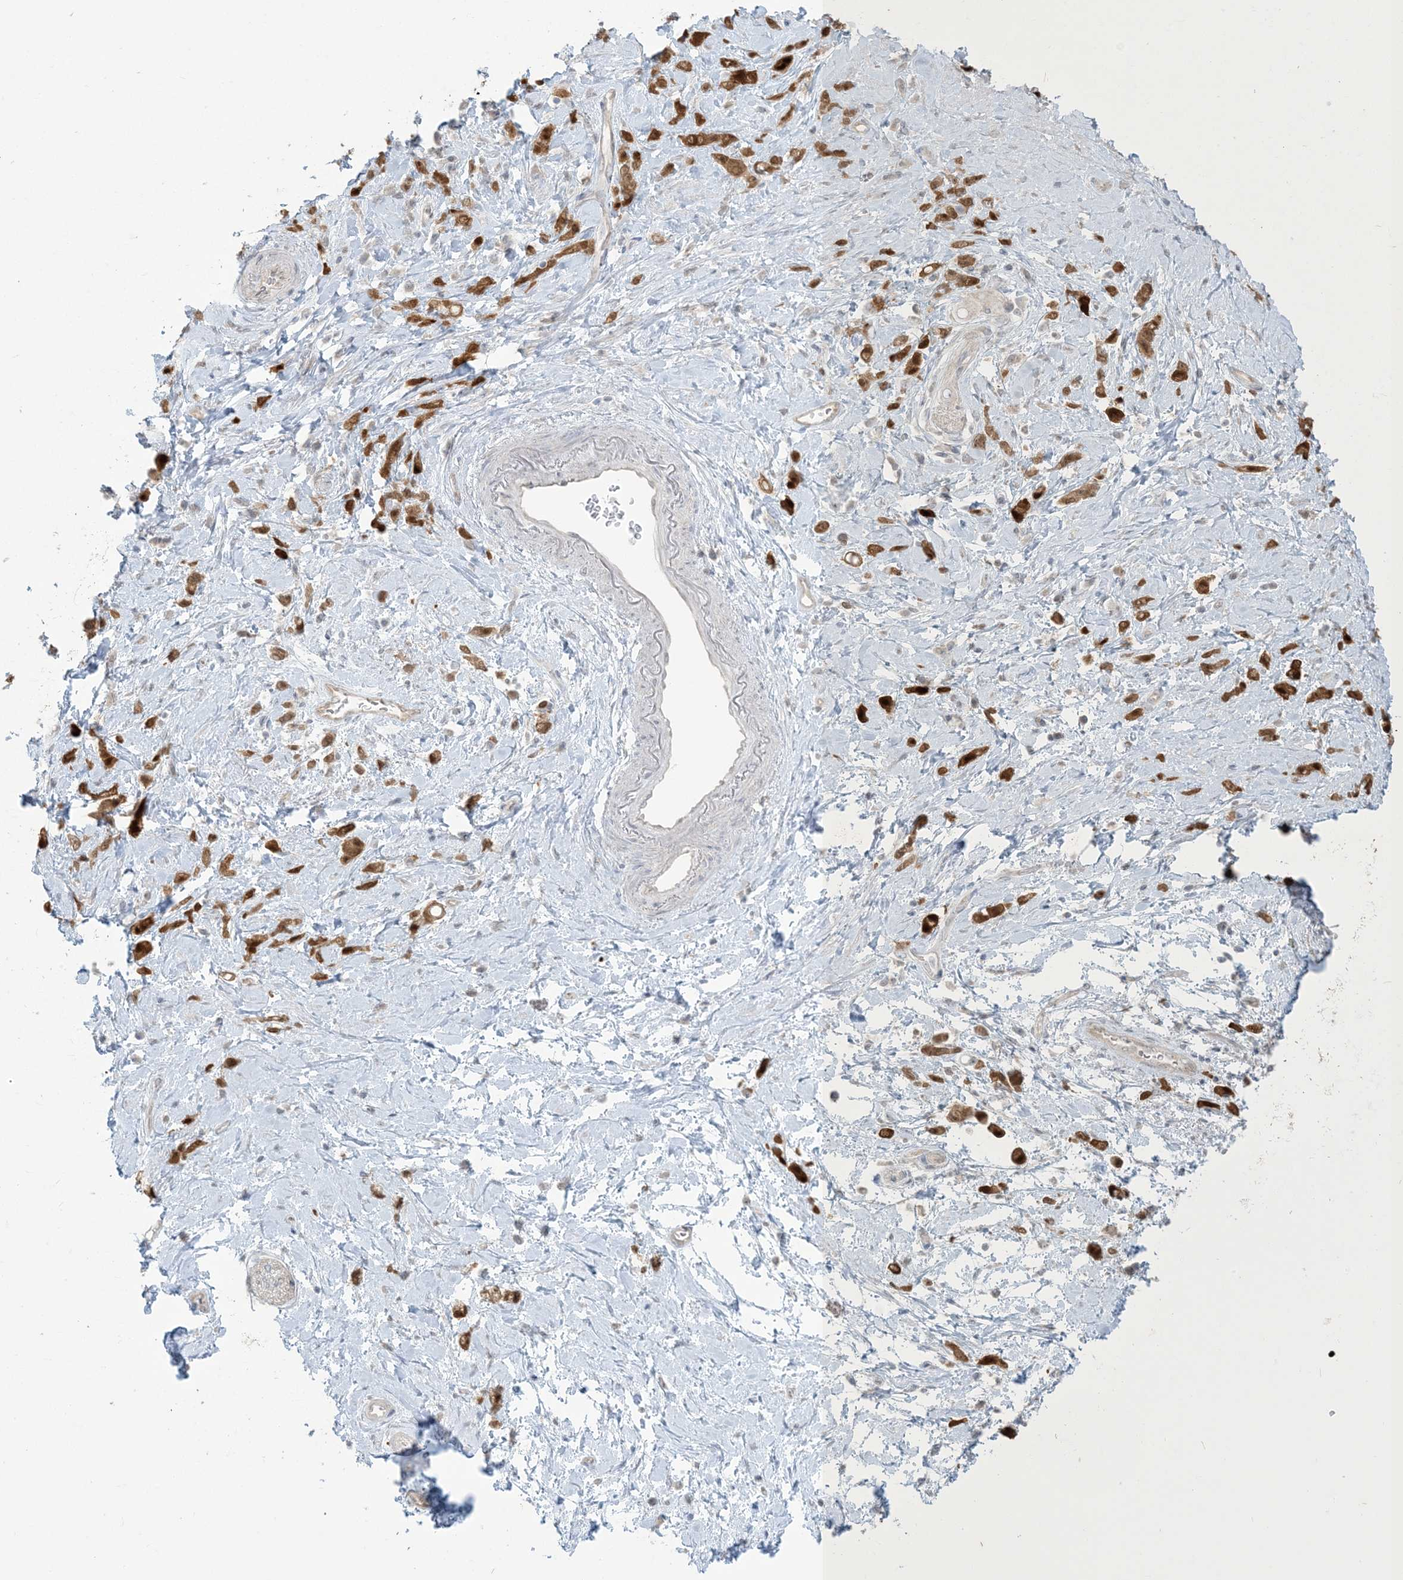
{"staining": {"intensity": "strong", "quantity": ">75%", "location": "cytoplasmic/membranous,nuclear"}, "tissue": "stomach cancer", "cell_type": "Tumor cells", "image_type": "cancer", "snomed": [{"axis": "morphology", "description": "Adenocarcinoma, NOS"}, {"axis": "topography", "description": "Stomach"}], "caption": "Strong cytoplasmic/membranous and nuclear staining for a protein is identified in approximately >75% of tumor cells of stomach cancer using immunohistochemistry.", "gene": "NRBP2", "patient": {"sex": "female", "age": 60}}